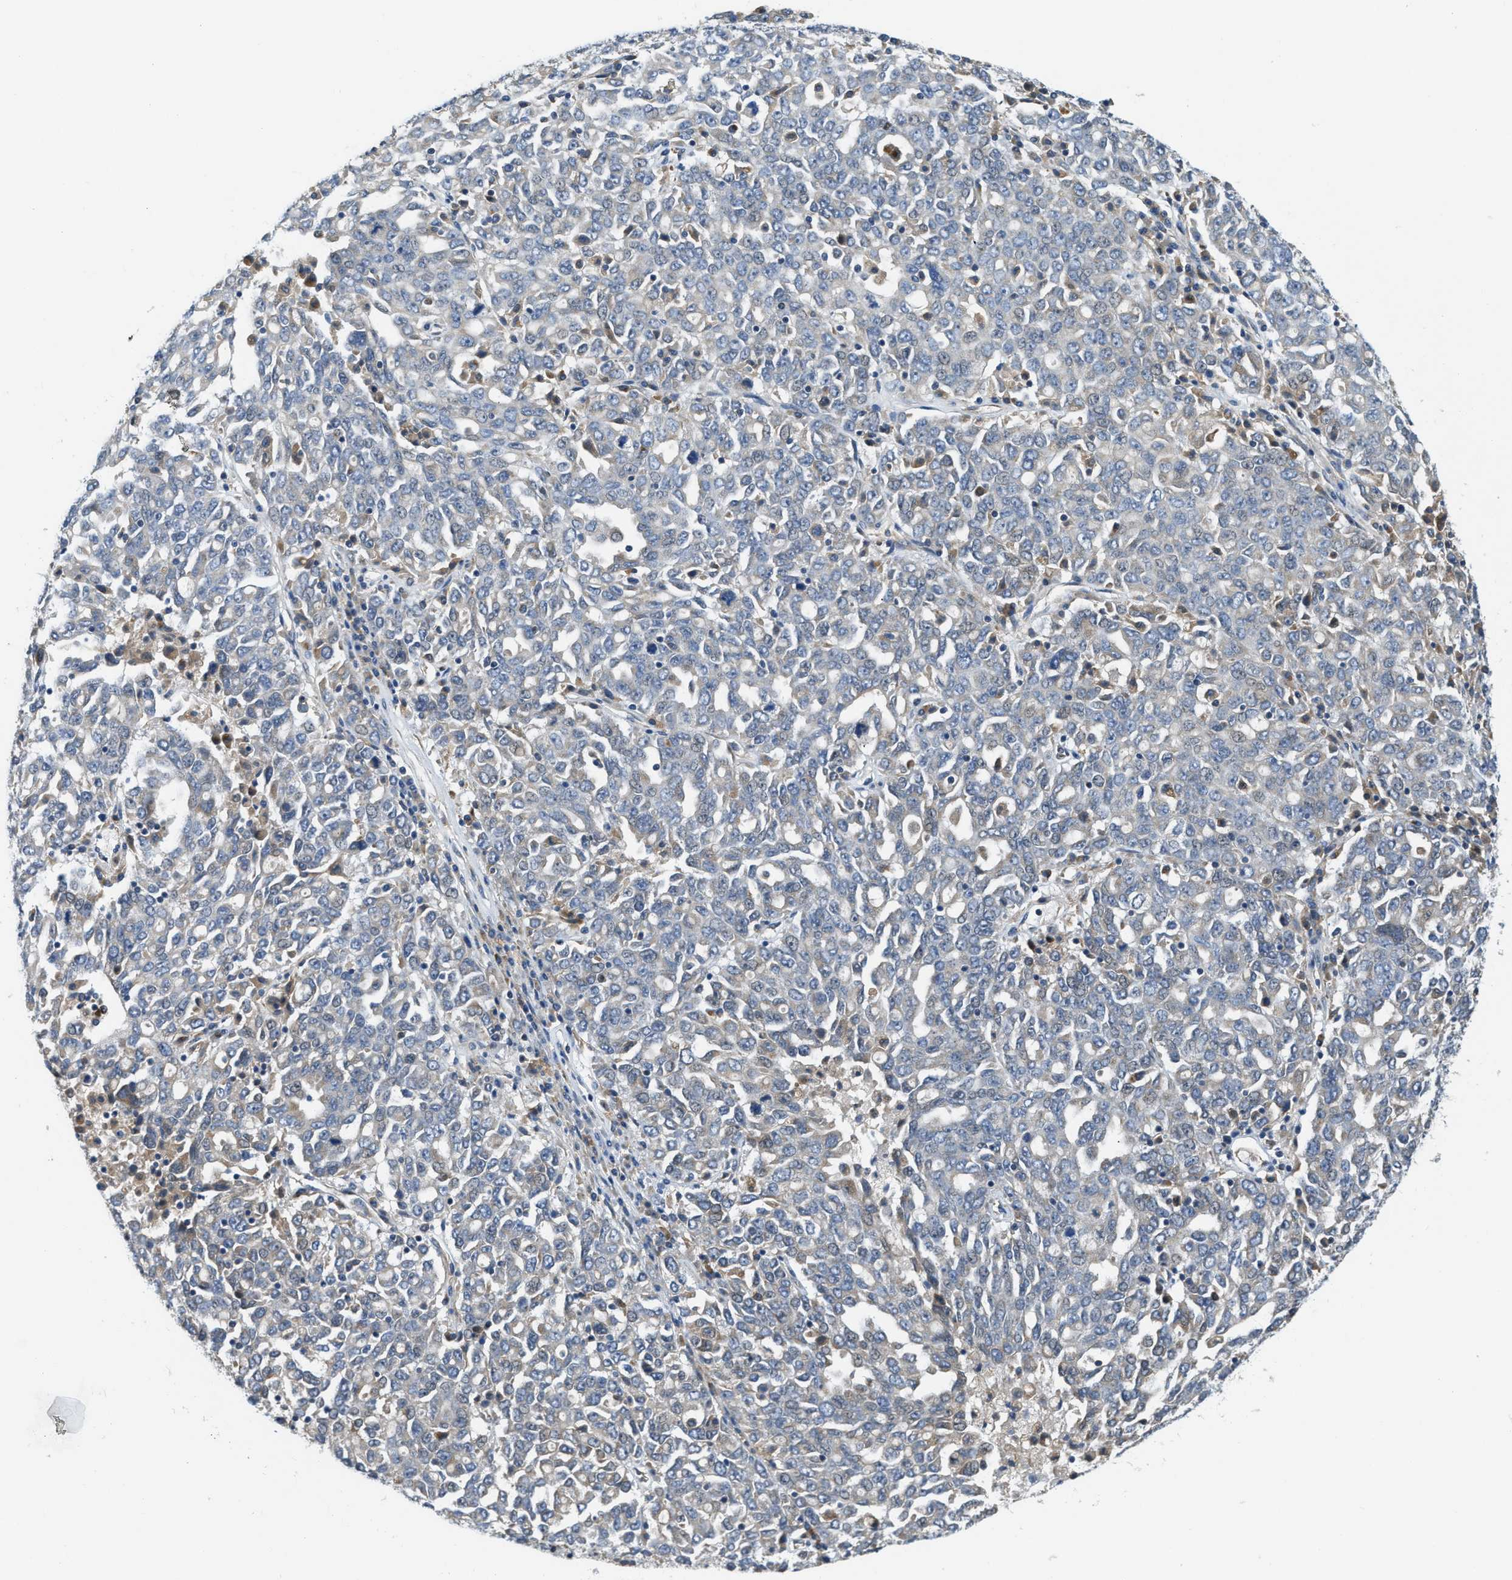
{"staining": {"intensity": "negative", "quantity": "none", "location": "none"}, "tissue": "ovarian cancer", "cell_type": "Tumor cells", "image_type": "cancer", "snomed": [{"axis": "morphology", "description": "Carcinoma, endometroid"}, {"axis": "topography", "description": "Ovary"}], "caption": "The image reveals no significant staining in tumor cells of endometroid carcinoma (ovarian).", "gene": "STARD3NL", "patient": {"sex": "female", "age": 62}}